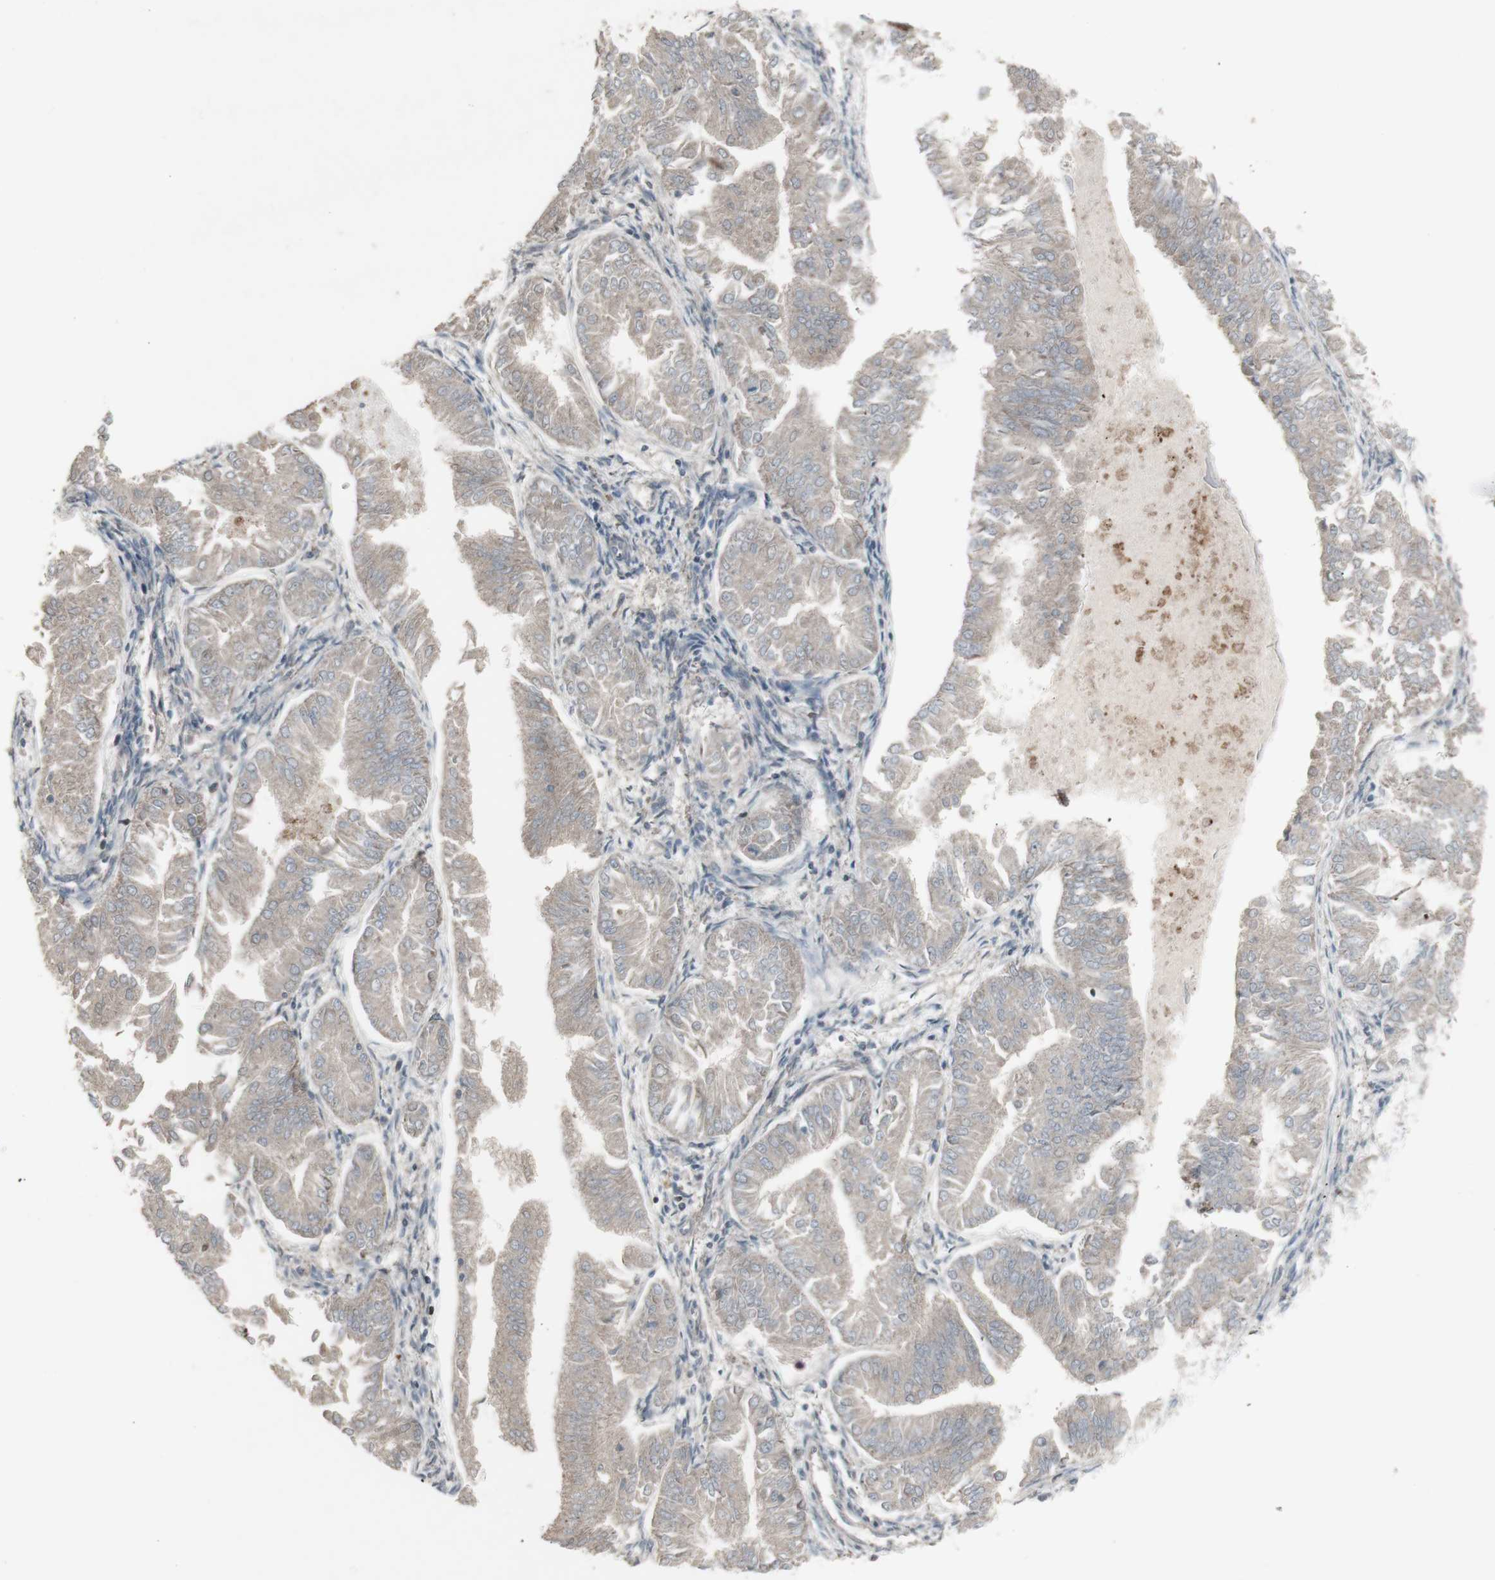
{"staining": {"intensity": "negative", "quantity": "none", "location": "none"}, "tissue": "endometrial cancer", "cell_type": "Tumor cells", "image_type": "cancer", "snomed": [{"axis": "morphology", "description": "Adenocarcinoma, NOS"}, {"axis": "topography", "description": "Endometrium"}], "caption": "The histopathology image shows no significant positivity in tumor cells of endometrial cancer (adenocarcinoma). (Immunohistochemistry, brightfield microscopy, high magnification).", "gene": "SHC1", "patient": {"sex": "female", "age": 53}}